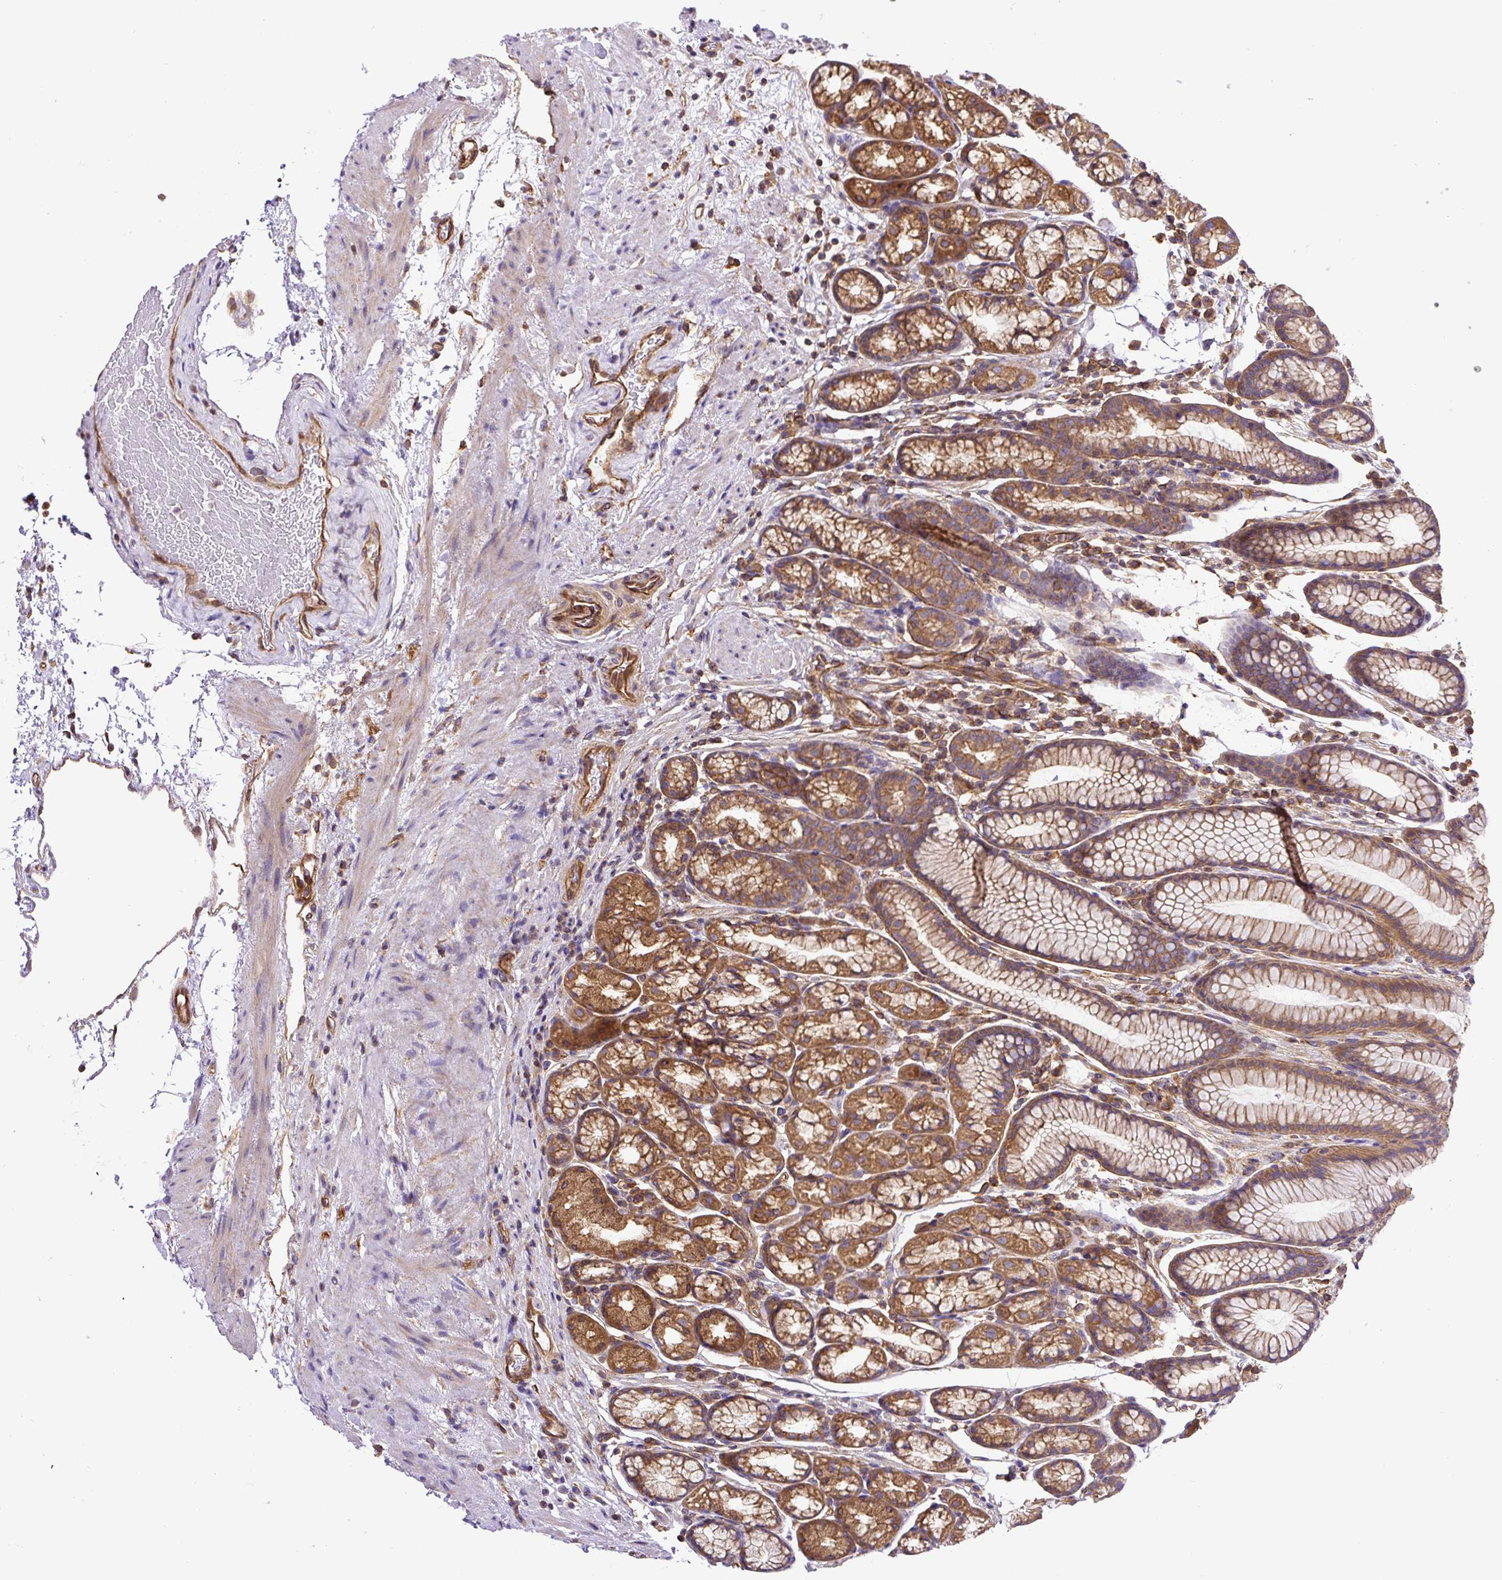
{"staining": {"intensity": "strong", "quantity": ">75%", "location": "cytoplasmic/membranous"}, "tissue": "stomach", "cell_type": "Glandular cells", "image_type": "normal", "snomed": [{"axis": "morphology", "description": "Normal tissue, NOS"}, {"axis": "topography", "description": "Stomach, lower"}], "caption": "High-magnification brightfield microscopy of normal stomach stained with DAB (brown) and counterstained with hematoxylin (blue). glandular cells exhibit strong cytoplasmic/membranous expression is appreciated in about>75% of cells. The staining was performed using DAB (3,3'-diaminobenzidine) to visualize the protein expression in brown, while the nuclei were stained in blue with hematoxylin (Magnification: 20x).", "gene": "DCTN1", "patient": {"sex": "male", "age": 67}}